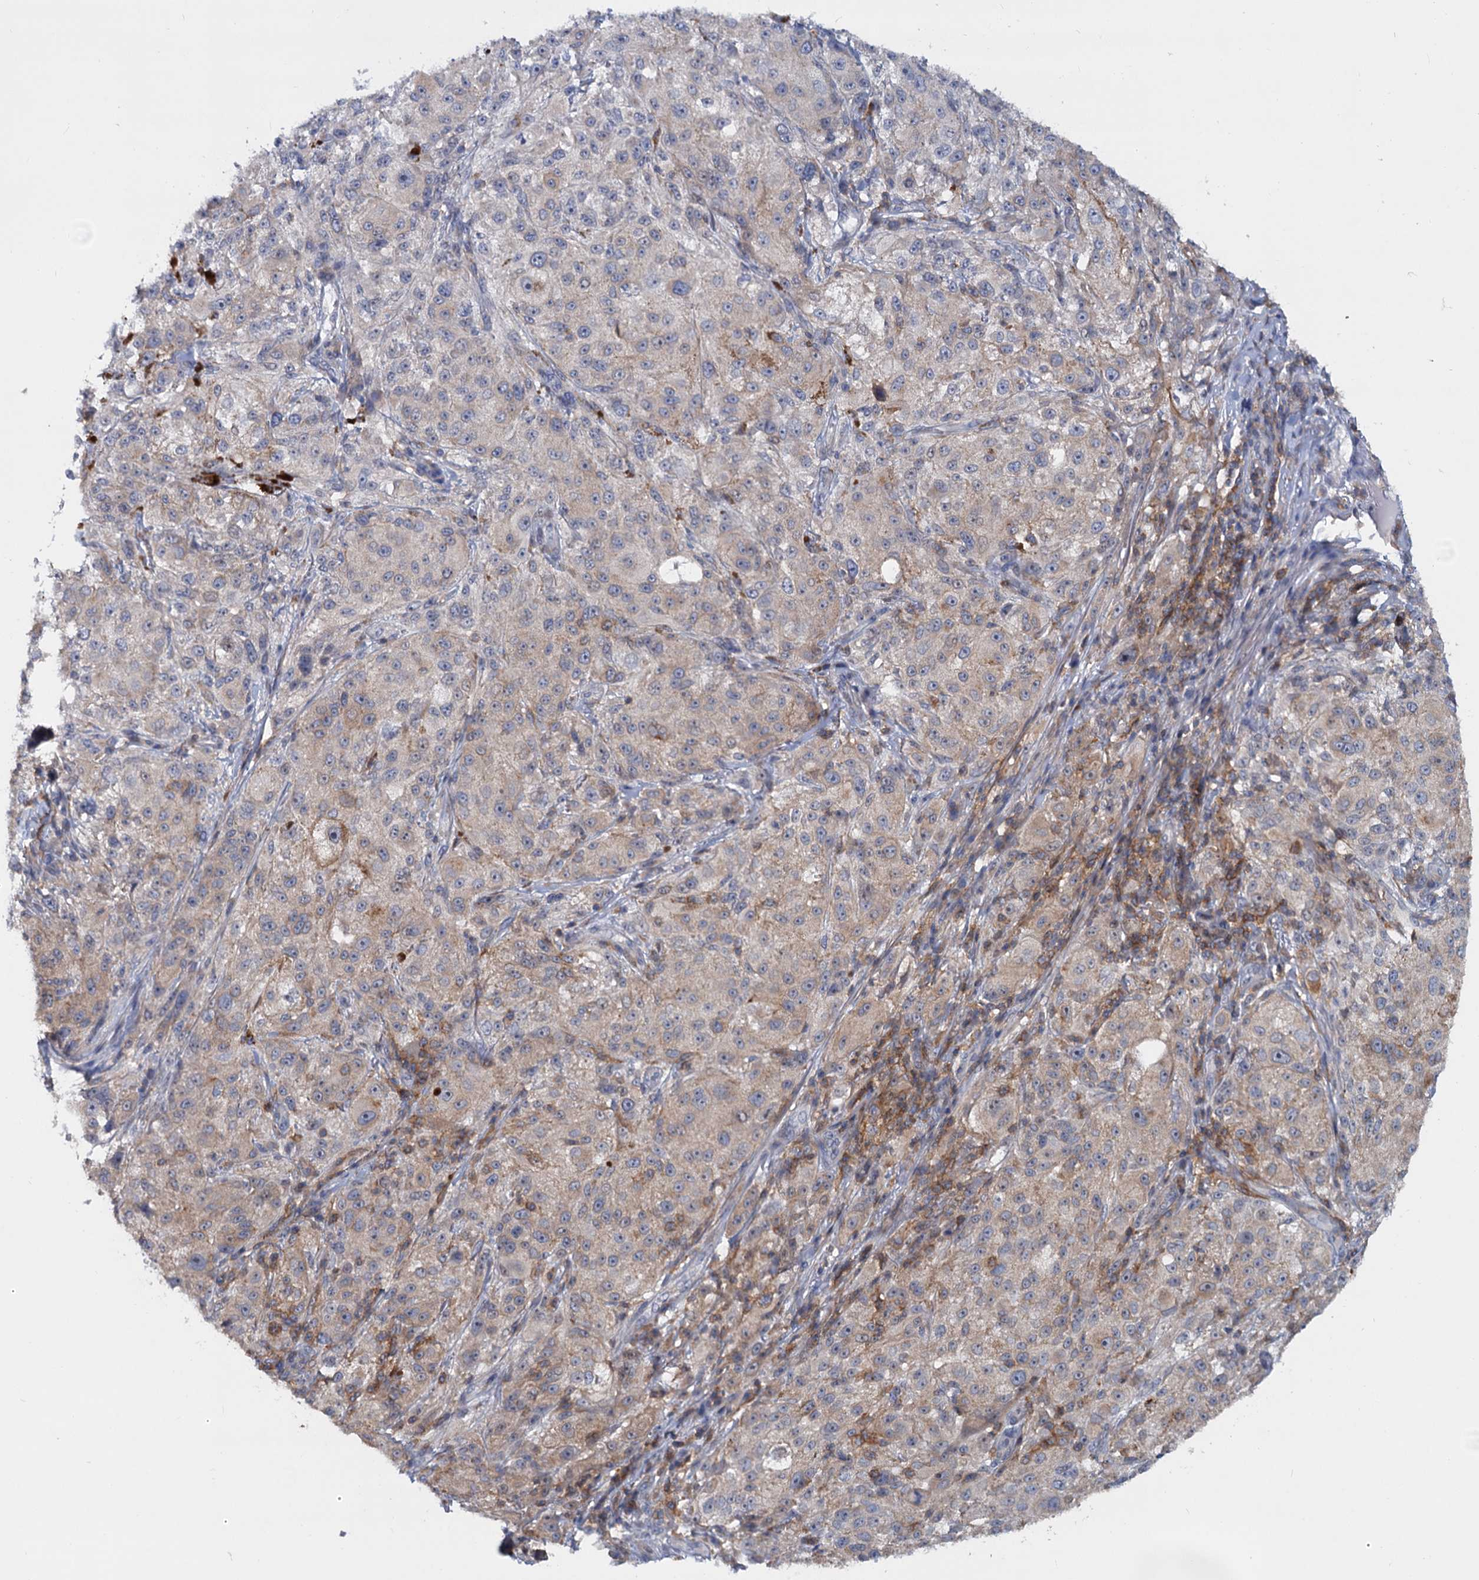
{"staining": {"intensity": "weak", "quantity": "25%-75%", "location": "cytoplasmic/membranous"}, "tissue": "melanoma", "cell_type": "Tumor cells", "image_type": "cancer", "snomed": [{"axis": "morphology", "description": "Necrosis, NOS"}, {"axis": "morphology", "description": "Malignant melanoma, NOS"}, {"axis": "topography", "description": "Skin"}], "caption": "Immunohistochemical staining of human malignant melanoma exhibits low levels of weak cytoplasmic/membranous expression in approximately 25%-75% of tumor cells.", "gene": "LRCH4", "patient": {"sex": "female", "age": 87}}